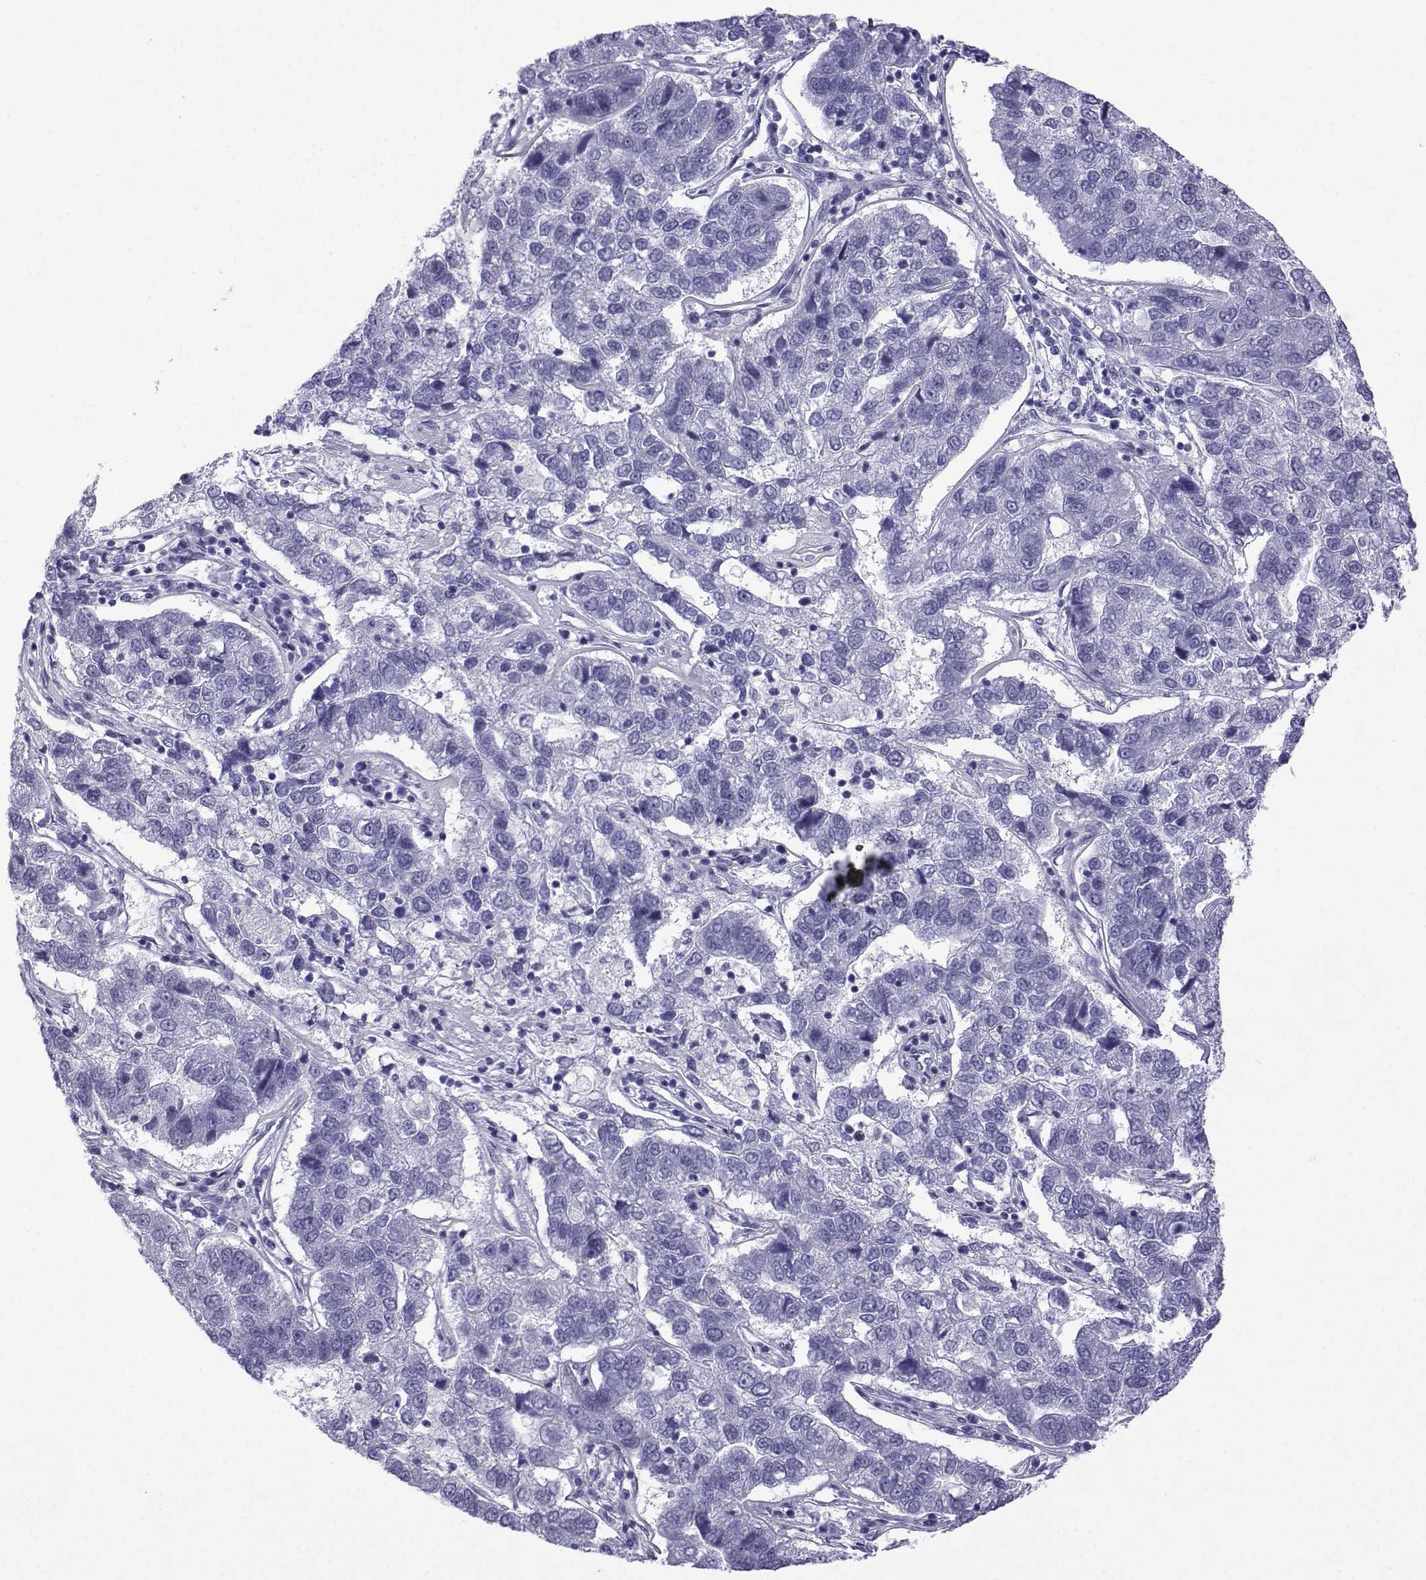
{"staining": {"intensity": "negative", "quantity": "none", "location": "none"}, "tissue": "pancreatic cancer", "cell_type": "Tumor cells", "image_type": "cancer", "snomed": [{"axis": "morphology", "description": "Adenocarcinoma, NOS"}, {"axis": "topography", "description": "Pancreas"}], "caption": "High power microscopy photomicrograph of an IHC photomicrograph of adenocarcinoma (pancreatic), revealing no significant staining in tumor cells. (Immunohistochemistry, brightfield microscopy, high magnification).", "gene": "TRIM46", "patient": {"sex": "female", "age": 61}}